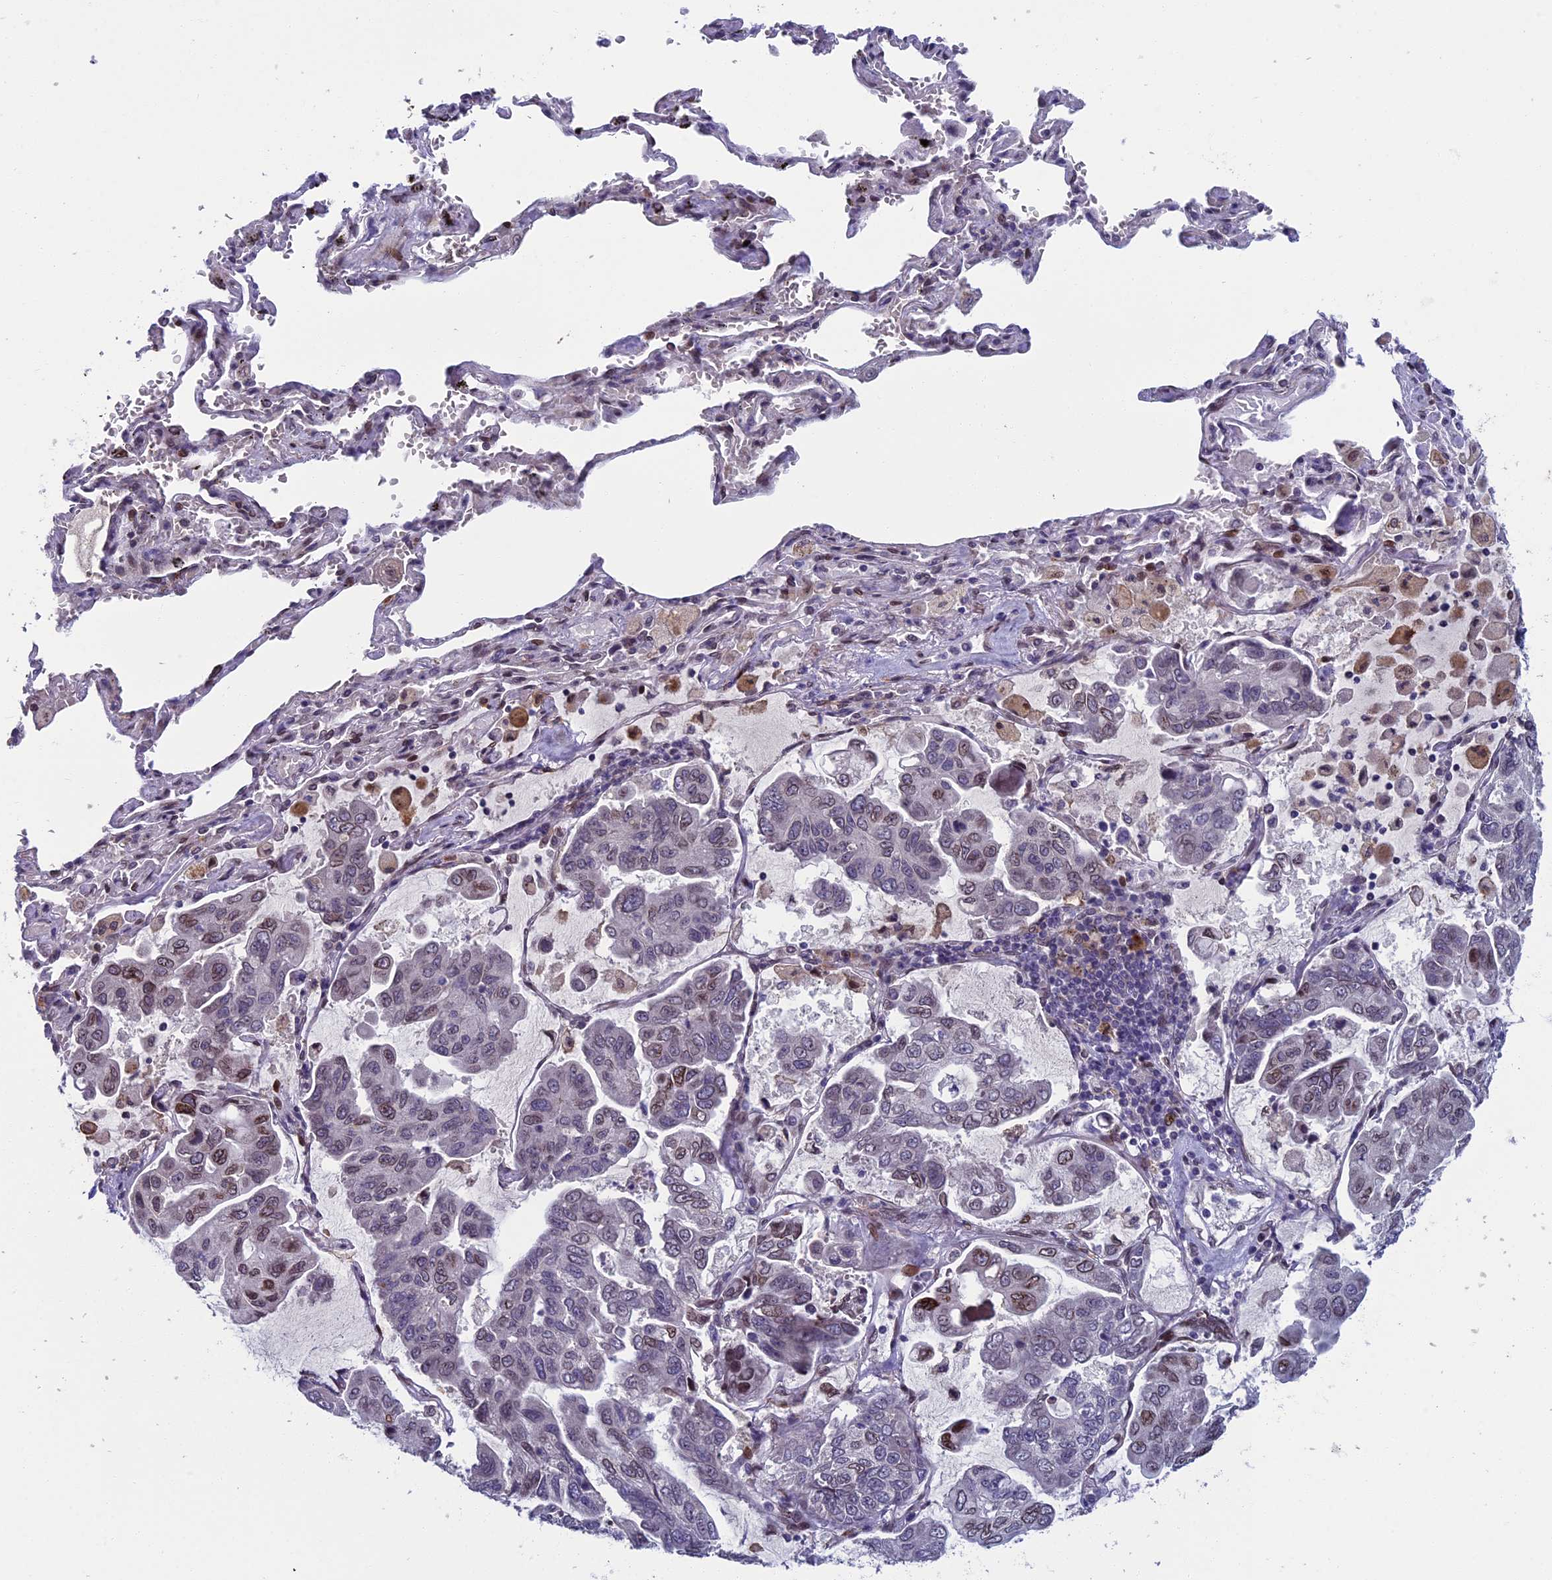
{"staining": {"intensity": "moderate", "quantity": "<25%", "location": "nuclear"}, "tissue": "lung cancer", "cell_type": "Tumor cells", "image_type": "cancer", "snomed": [{"axis": "morphology", "description": "Adenocarcinoma, NOS"}, {"axis": "topography", "description": "Lung"}], "caption": "Lung cancer stained with a brown dye demonstrates moderate nuclear positive positivity in about <25% of tumor cells.", "gene": "GPSM1", "patient": {"sex": "male", "age": 64}}